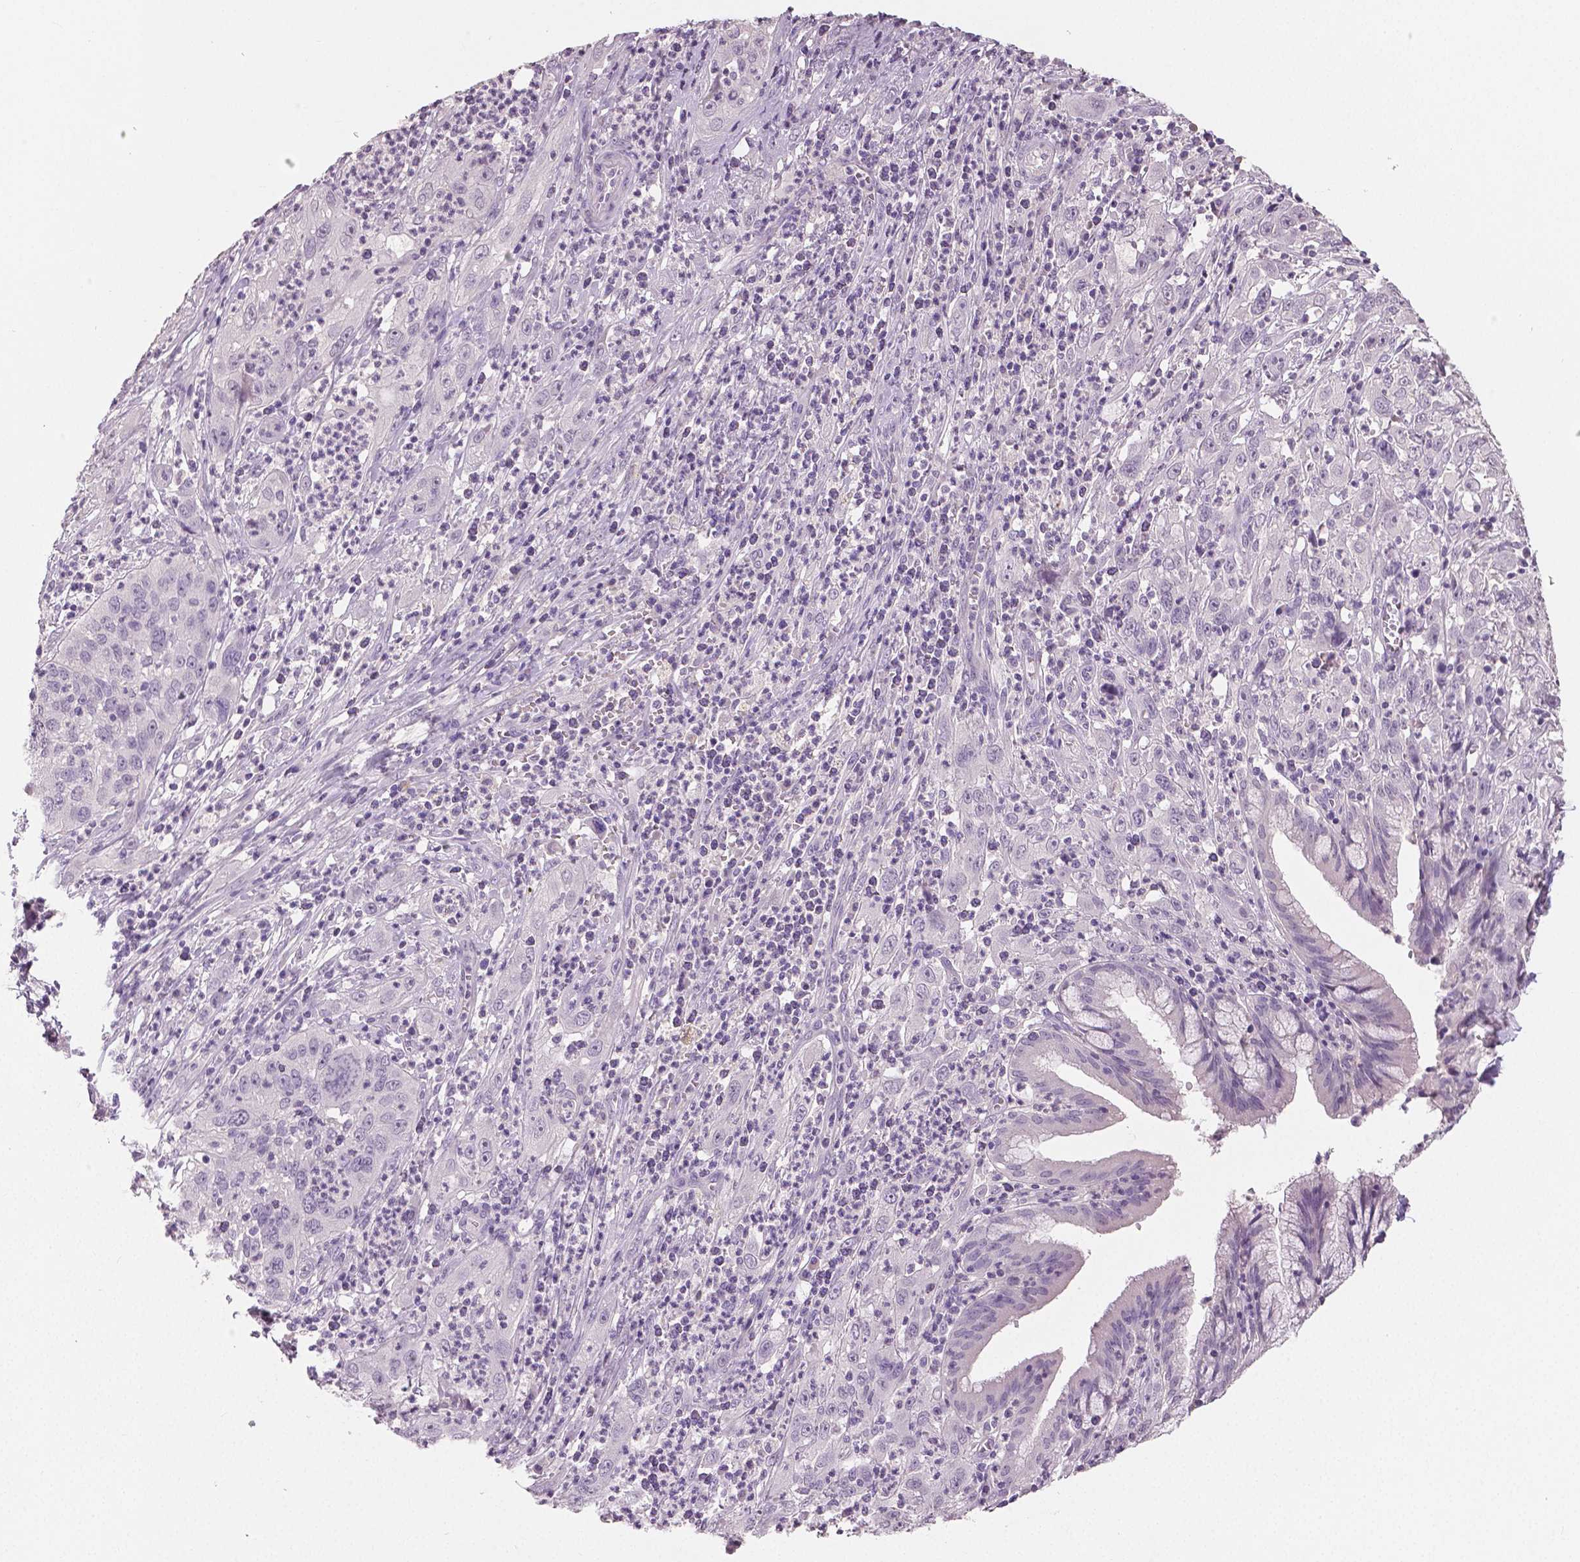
{"staining": {"intensity": "negative", "quantity": "none", "location": "none"}, "tissue": "cervical cancer", "cell_type": "Tumor cells", "image_type": "cancer", "snomed": [{"axis": "morphology", "description": "Squamous cell carcinoma, NOS"}, {"axis": "topography", "description": "Cervix"}], "caption": "DAB immunohistochemical staining of cervical squamous cell carcinoma displays no significant staining in tumor cells. (DAB immunohistochemistry (IHC) with hematoxylin counter stain).", "gene": "NECAB1", "patient": {"sex": "female", "age": 32}}